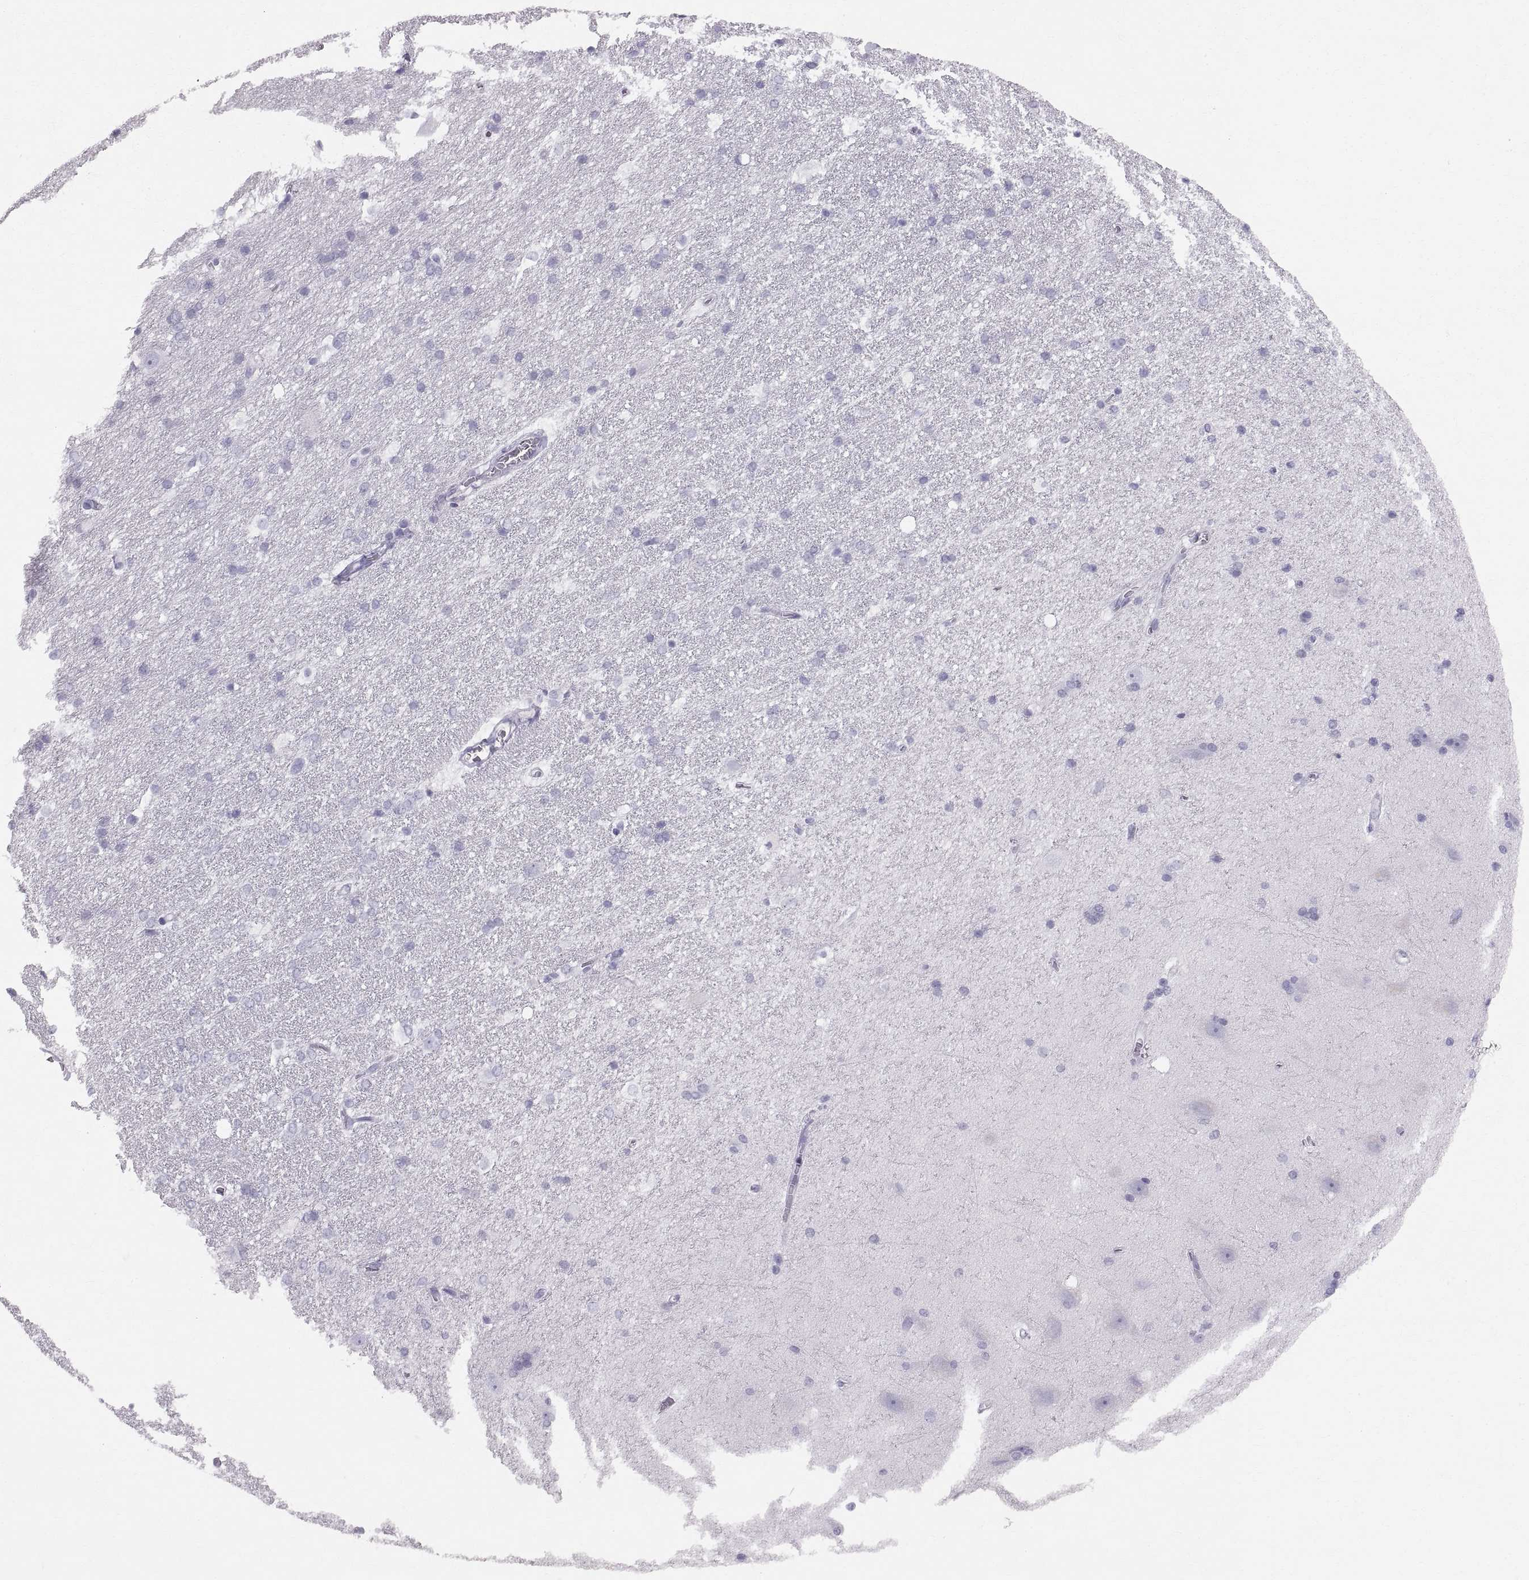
{"staining": {"intensity": "negative", "quantity": "none", "location": "none"}, "tissue": "hippocampus", "cell_type": "Glial cells", "image_type": "normal", "snomed": [{"axis": "morphology", "description": "Normal tissue, NOS"}, {"axis": "topography", "description": "Cerebral cortex"}, {"axis": "topography", "description": "Hippocampus"}], "caption": "Glial cells are negative for protein expression in unremarkable human hippocampus. (Stains: DAB immunohistochemistry with hematoxylin counter stain, Microscopy: brightfield microscopy at high magnification).", "gene": "SLC22A6", "patient": {"sex": "female", "age": 19}}